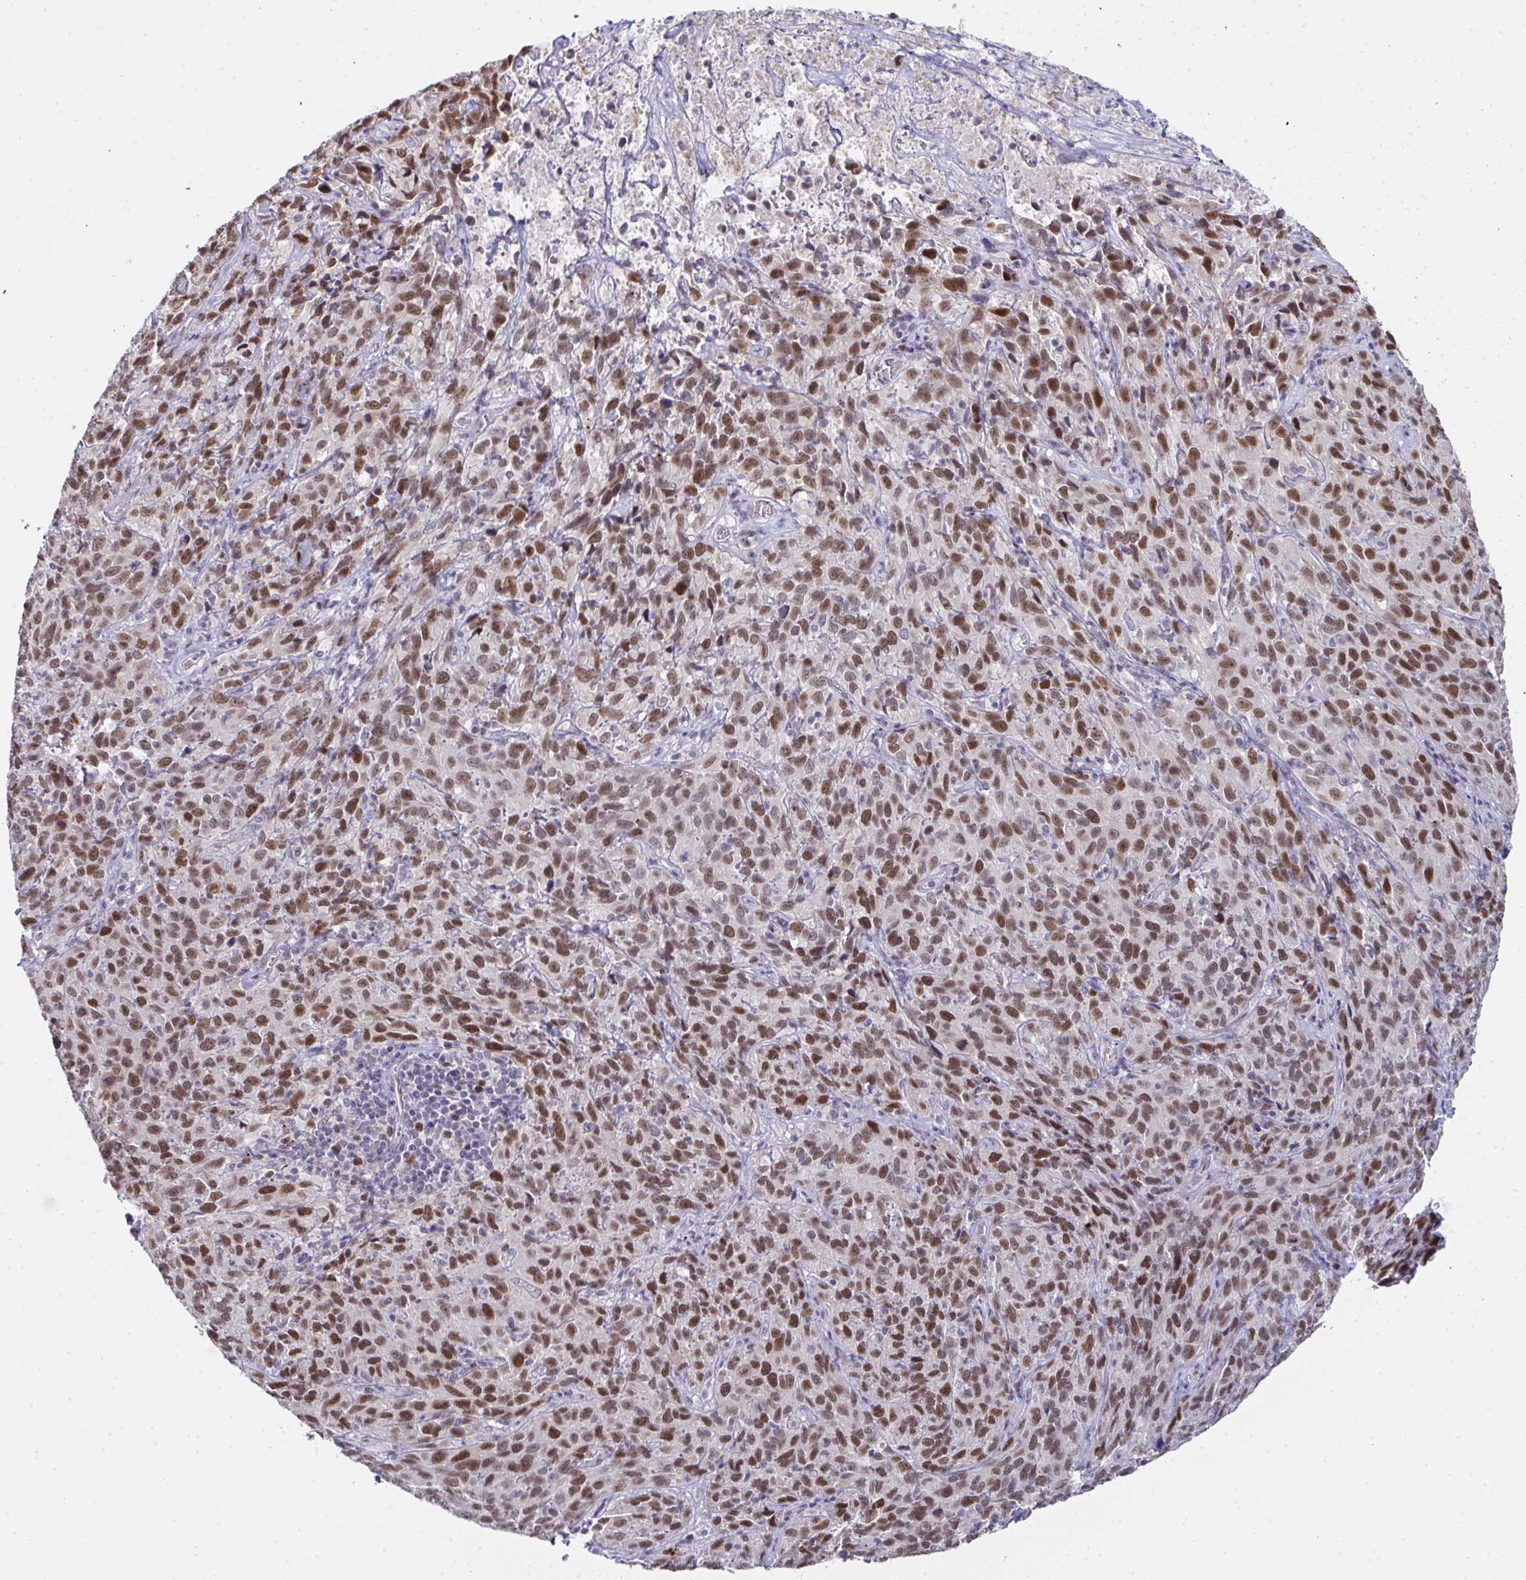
{"staining": {"intensity": "moderate", "quantity": ">75%", "location": "nuclear"}, "tissue": "cervical cancer", "cell_type": "Tumor cells", "image_type": "cancer", "snomed": [{"axis": "morphology", "description": "Squamous cell carcinoma, NOS"}, {"axis": "topography", "description": "Cervix"}], "caption": "Immunohistochemical staining of human cervical cancer shows moderate nuclear protein positivity in about >75% of tumor cells.", "gene": "GINS2", "patient": {"sex": "female", "age": 51}}